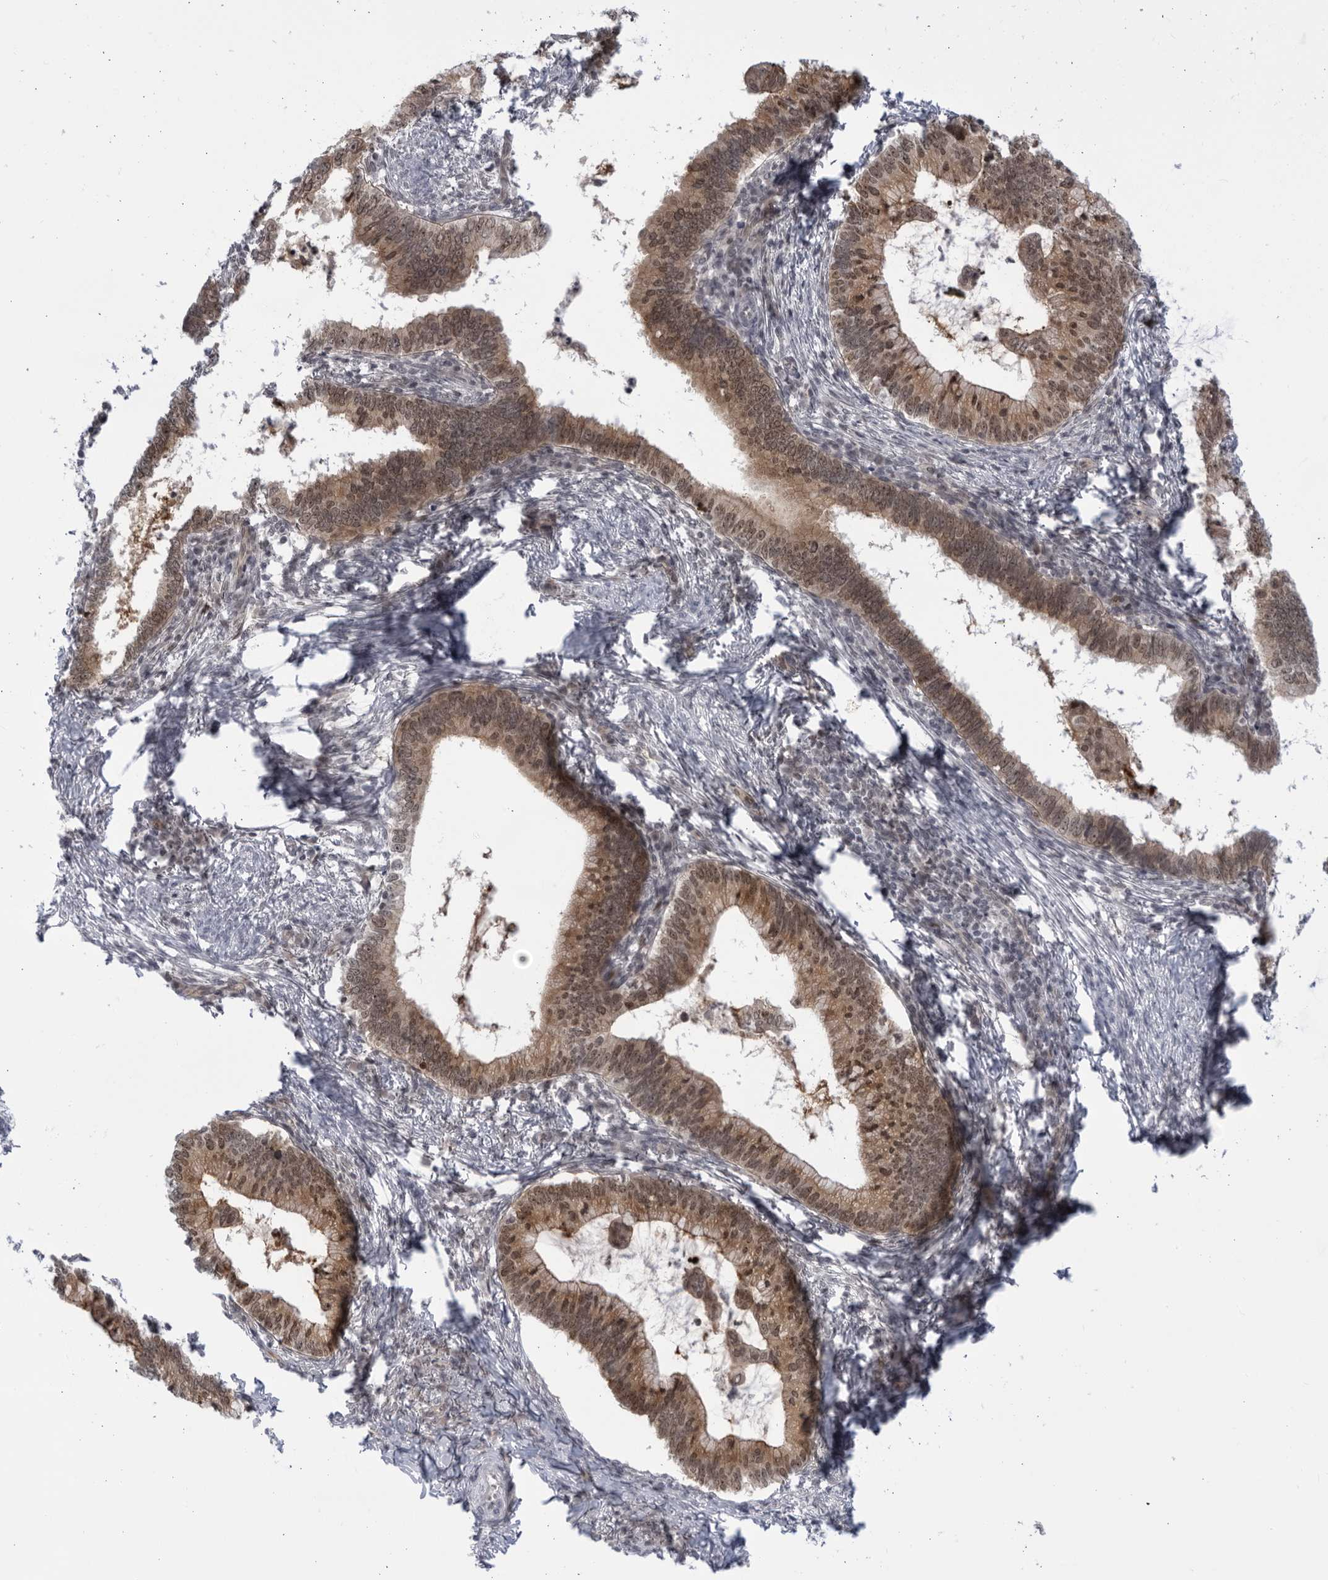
{"staining": {"intensity": "moderate", "quantity": ">75%", "location": "cytoplasmic/membranous,nuclear"}, "tissue": "cervical cancer", "cell_type": "Tumor cells", "image_type": "cancer", "snomed": [{"axis": "morphology", "description": "Adenocarcinoma, NOS"}, {"axis": "topography", "description": "Cervix"}], "caption": "IHC histopathology image of neoplastic tissue: human adenocarcinoma (cervical) stained using immunohistochemistry reveals medium levels of moderate protein expression localized specifically in the cytoplasmic/membranous and nuclear of tumor cells, appearing as a cytoplasmic/membranous and nuclear brown color.", "gene": "ITGB3BP", "patient": {"sex": "female", "age": 36}}